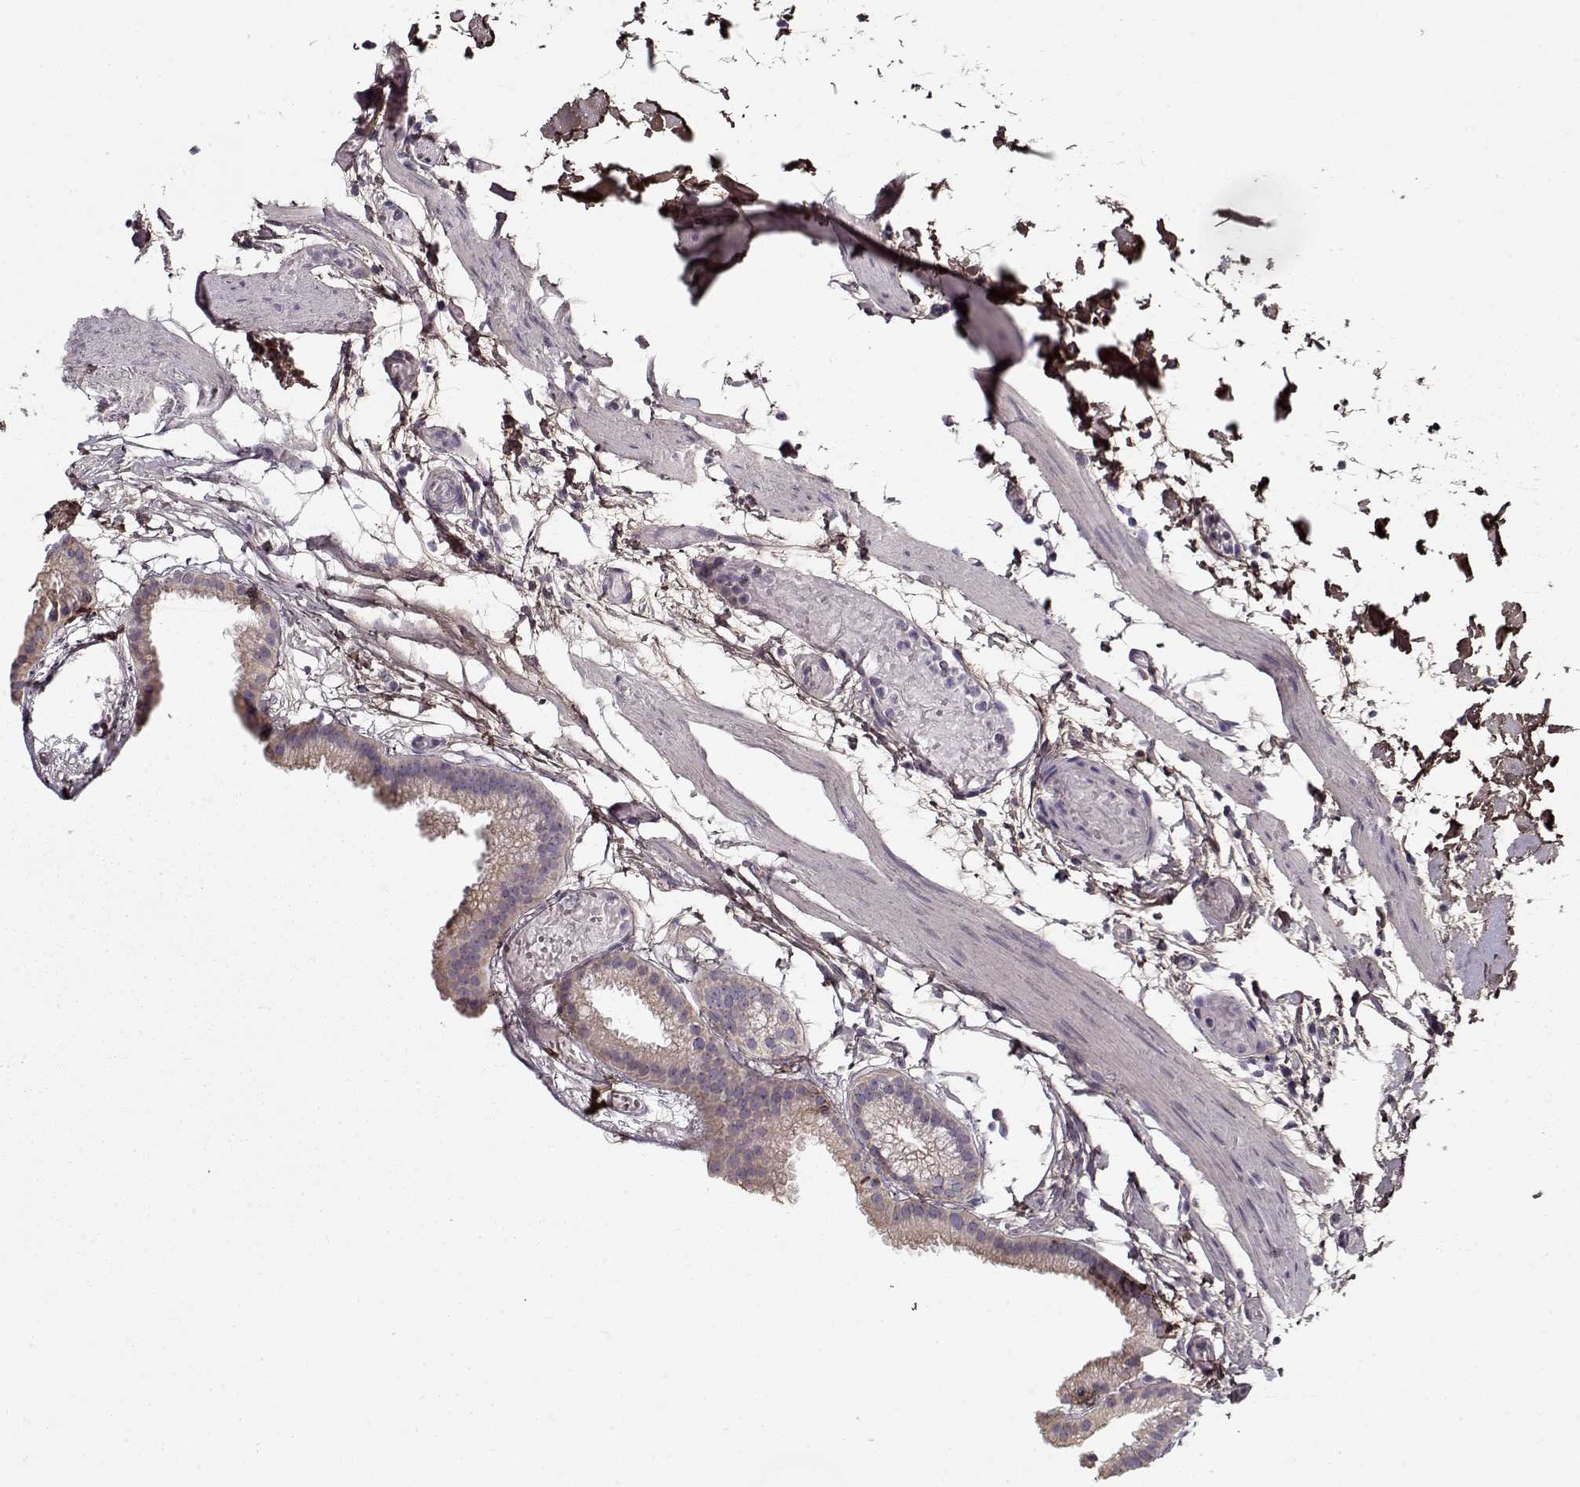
{"staining": {"intensity": "weak", "quantity": "<25%", "location": "cytoplasmic/membranous"}, "tissue": "gallbladder", "cell_type": "Glandular cells", "image_type": "normal", "snomed": [{"axis": "morphology", "description": "Normal tissue, NOS"}, {"axis": "topography", "description": "Gallbladder"}], "caption": "An immunohistochemistry (IHC) photomicrograph of unremarkable gallbladder is shown. There is no staining in glandular cells of gallbladder. Nuclei are stained in blue.", "gene": "LUM", "patient": {"sex": "female", "age": 45}}